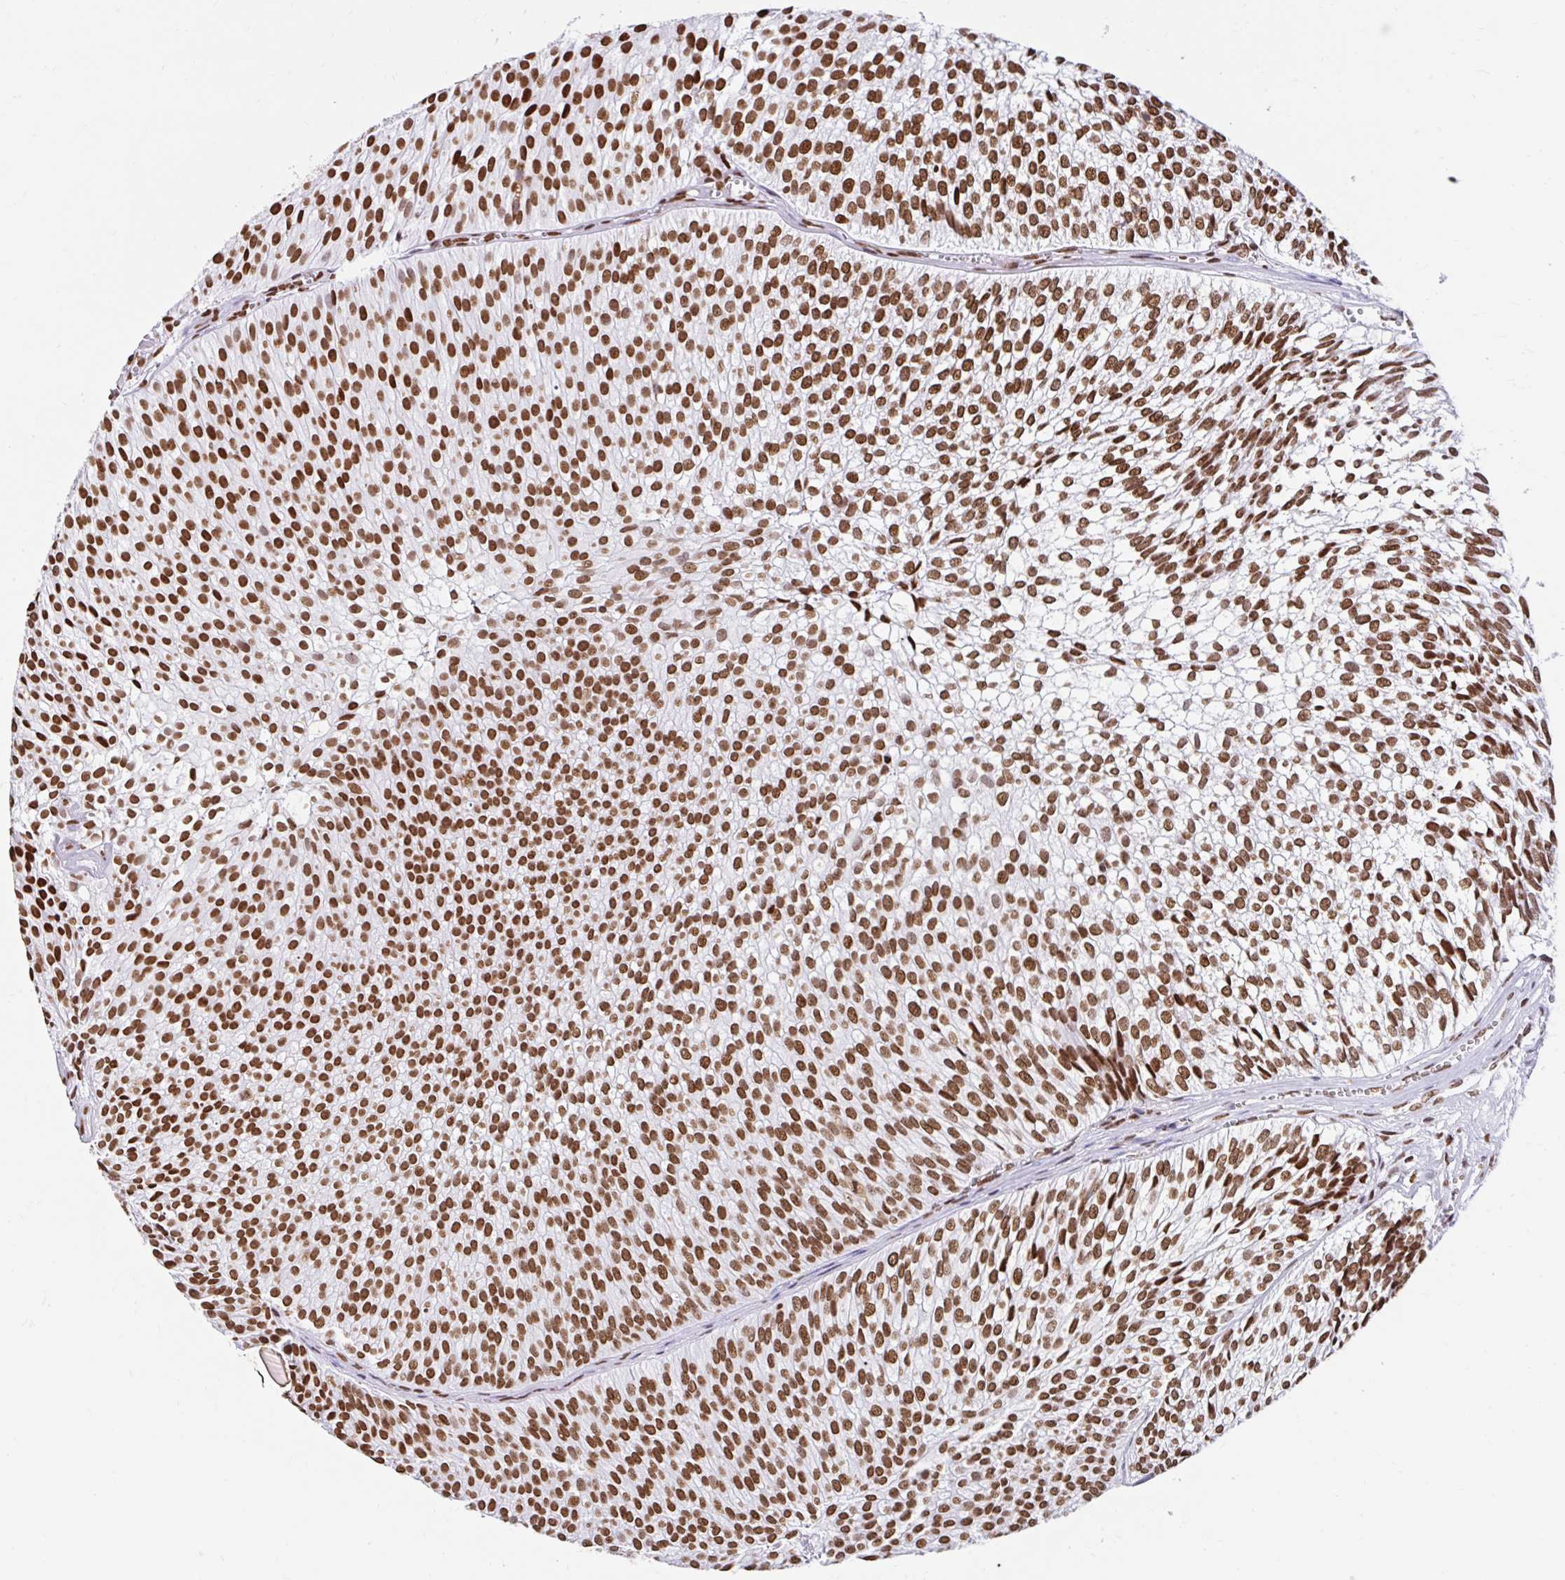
{"staining": {"intensity": "strong", "quantity": ">75%", "location": "nuclear"}, "tissue": "urothelial cancer", "cell_type": "Tumor cells", "image_type": "cancer", "snomed": [{"axis": "morphology", "description": "Urothelial carcinoma, Low grade"}, {"axis": "topography", "description": "Urinary bladder"}], "caption": "Human low-grade urothelial carcinoma stained for a protein (brown) displays strong nuclear positive expression in about >75% of tumor cells.", "gene": "KHDRBS1", "patient": {"sex": "male", "age": 91}}